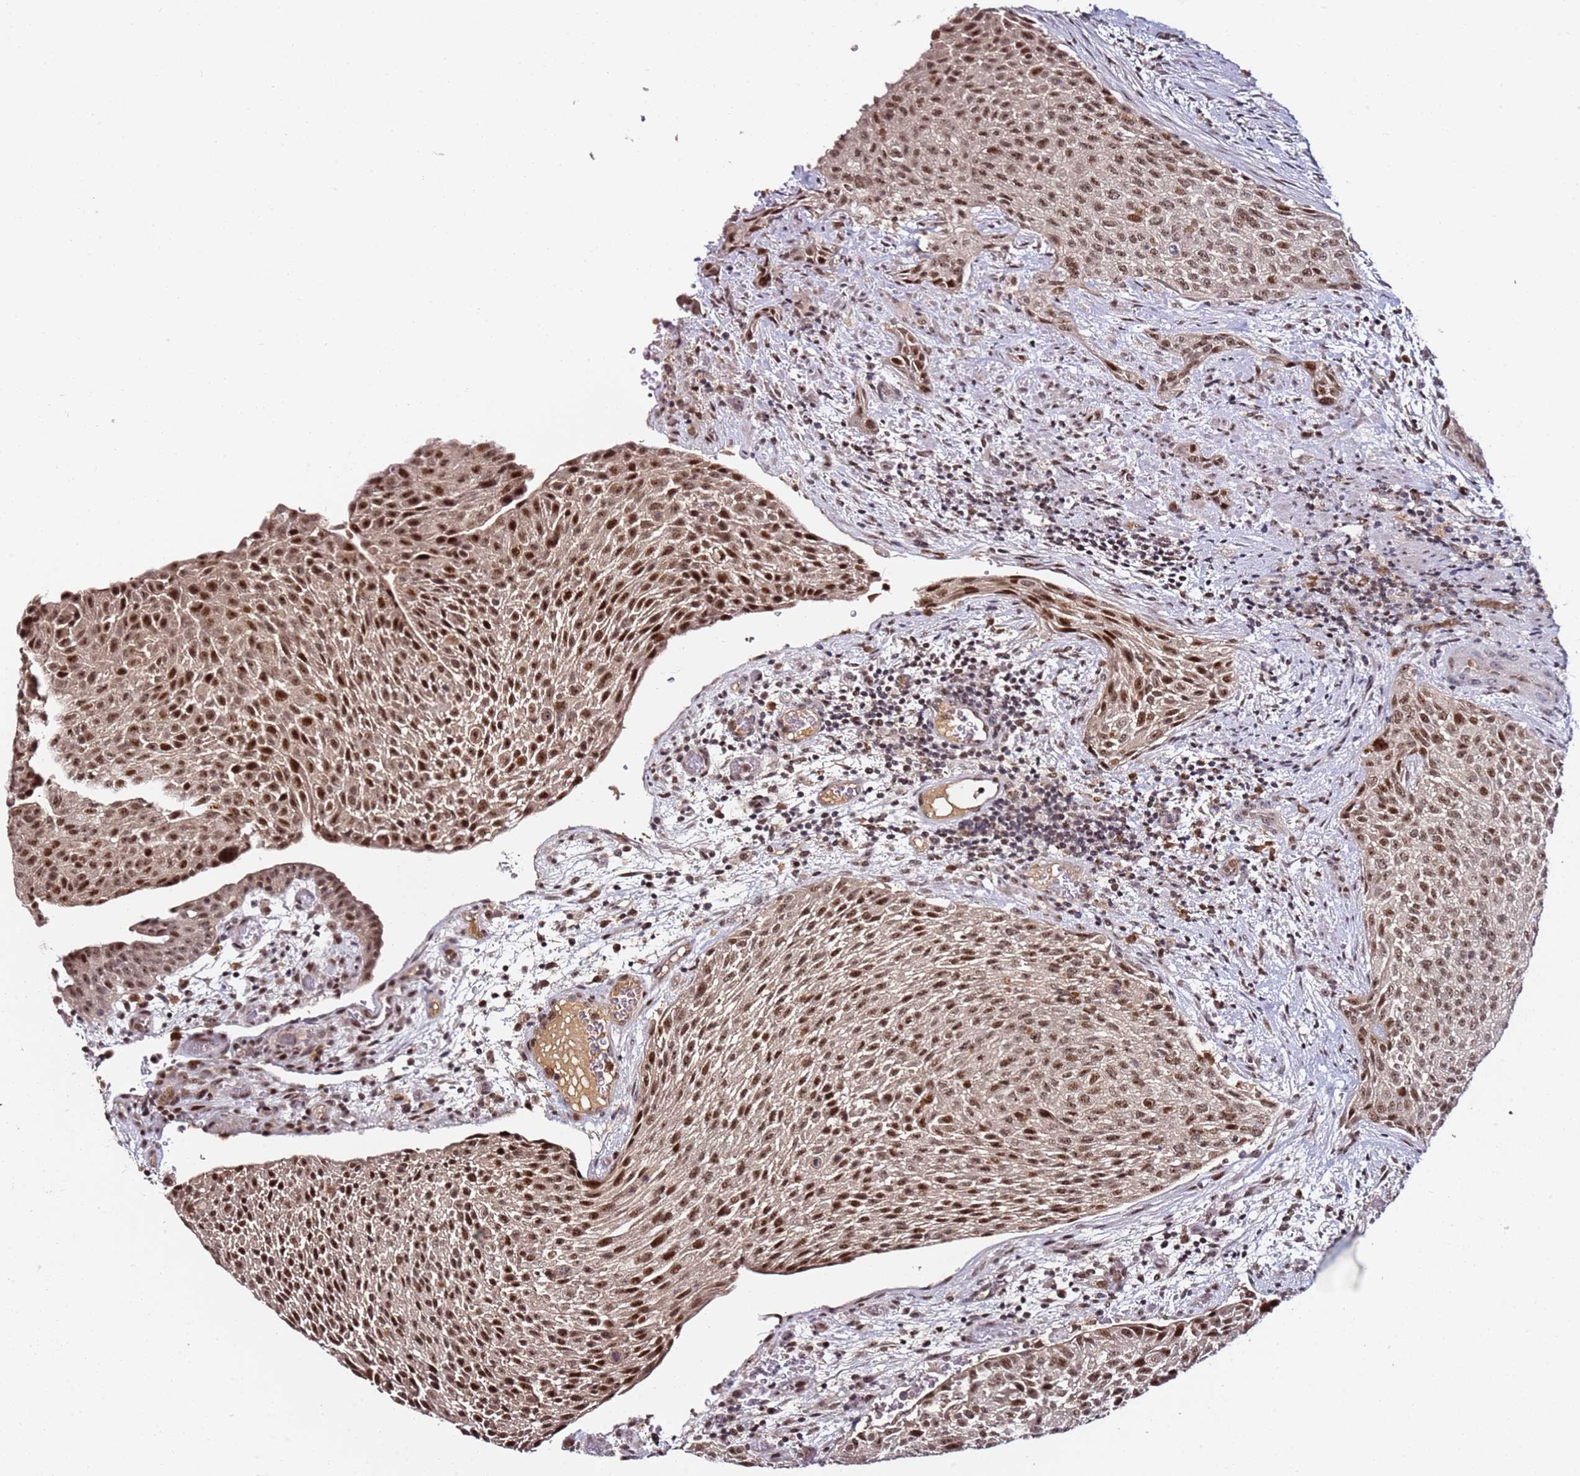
{"staining": {"intensity": "moderate", "quantity": ">75%", "location": "nuclear"}, "tissue": "urothelial cancer", "cell_type": "Tumor cells", "image_type": "cancer", "snomed": [{"axis": "morphology", "description": "Normal tissue, NOS"}, {"axis": "morphology", "description": "Urothelial carcinoma, NOS"}, {"axis": "topography", "description": "Urinary bladder"}, {"axis": "topography", "description": "Peripheral nerve tissue"}], "caption": "Human urothelial cancer stained with a brown dye exhibits moderate nuclear positive positivity in approximately >75% of tumor cells.", "gene": "FCF1", "patient": {"sex": "male", "age": 35}}